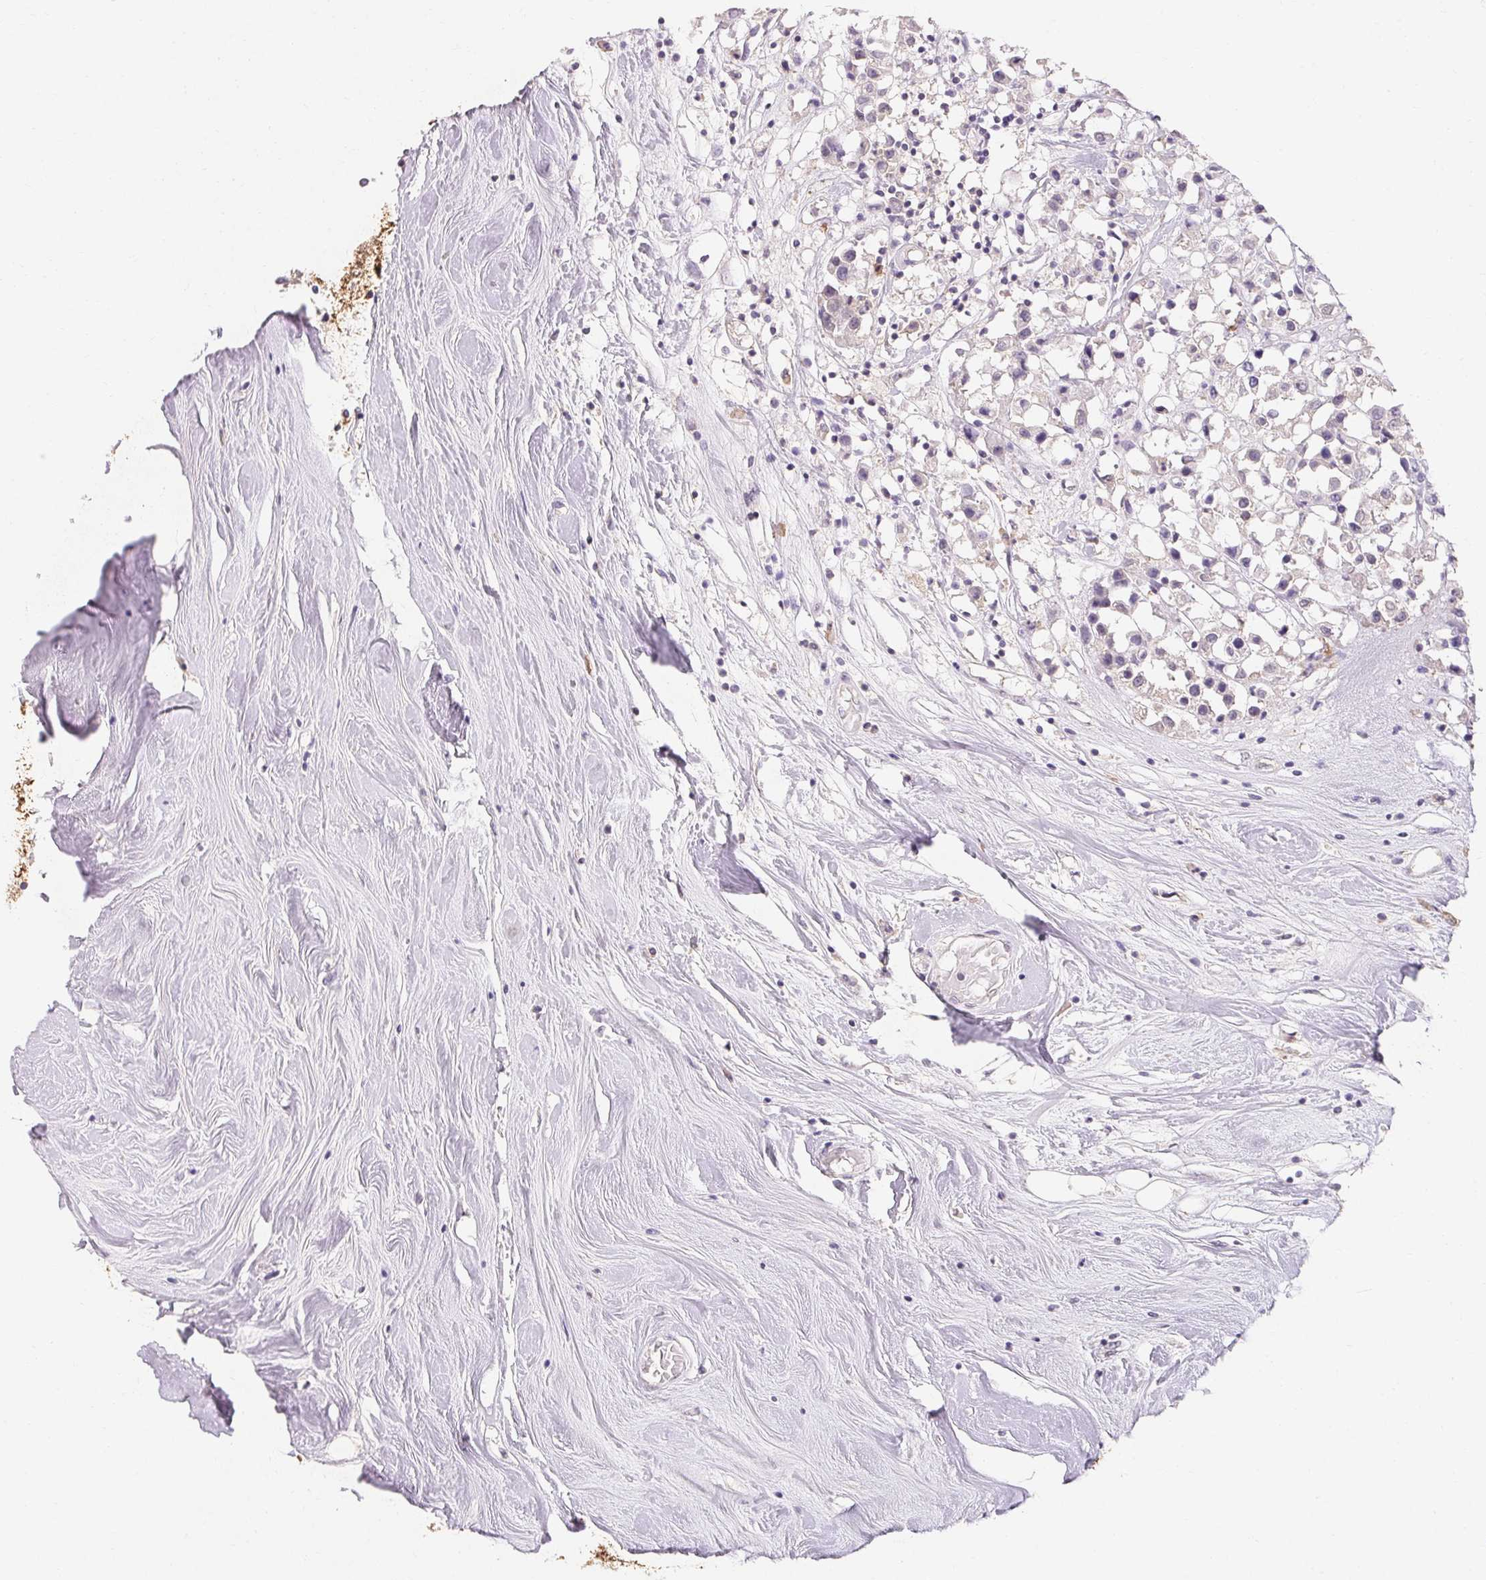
{"staining": {"intensity": "negative", "quantity": "none", "location": "none"}, "tissue": "breast cancer", "cell_type": "Tumor cells", "image_type": "cancer", "snomed": [{"axis": "morphology", "description": "Duct carcinoma"}, {"axis": "topography", "description": "Breast"}], "caption": "Immunohistochemistry (IHC) of human breast intraductal carcinoma displays no positivity in tumor cells. The staining is performed using DAB brown chromogen with nuclei counter-stained in using hematoxylin.", "gene": "MAP7D2", "patient": {"sex": "female", "age": 61}}